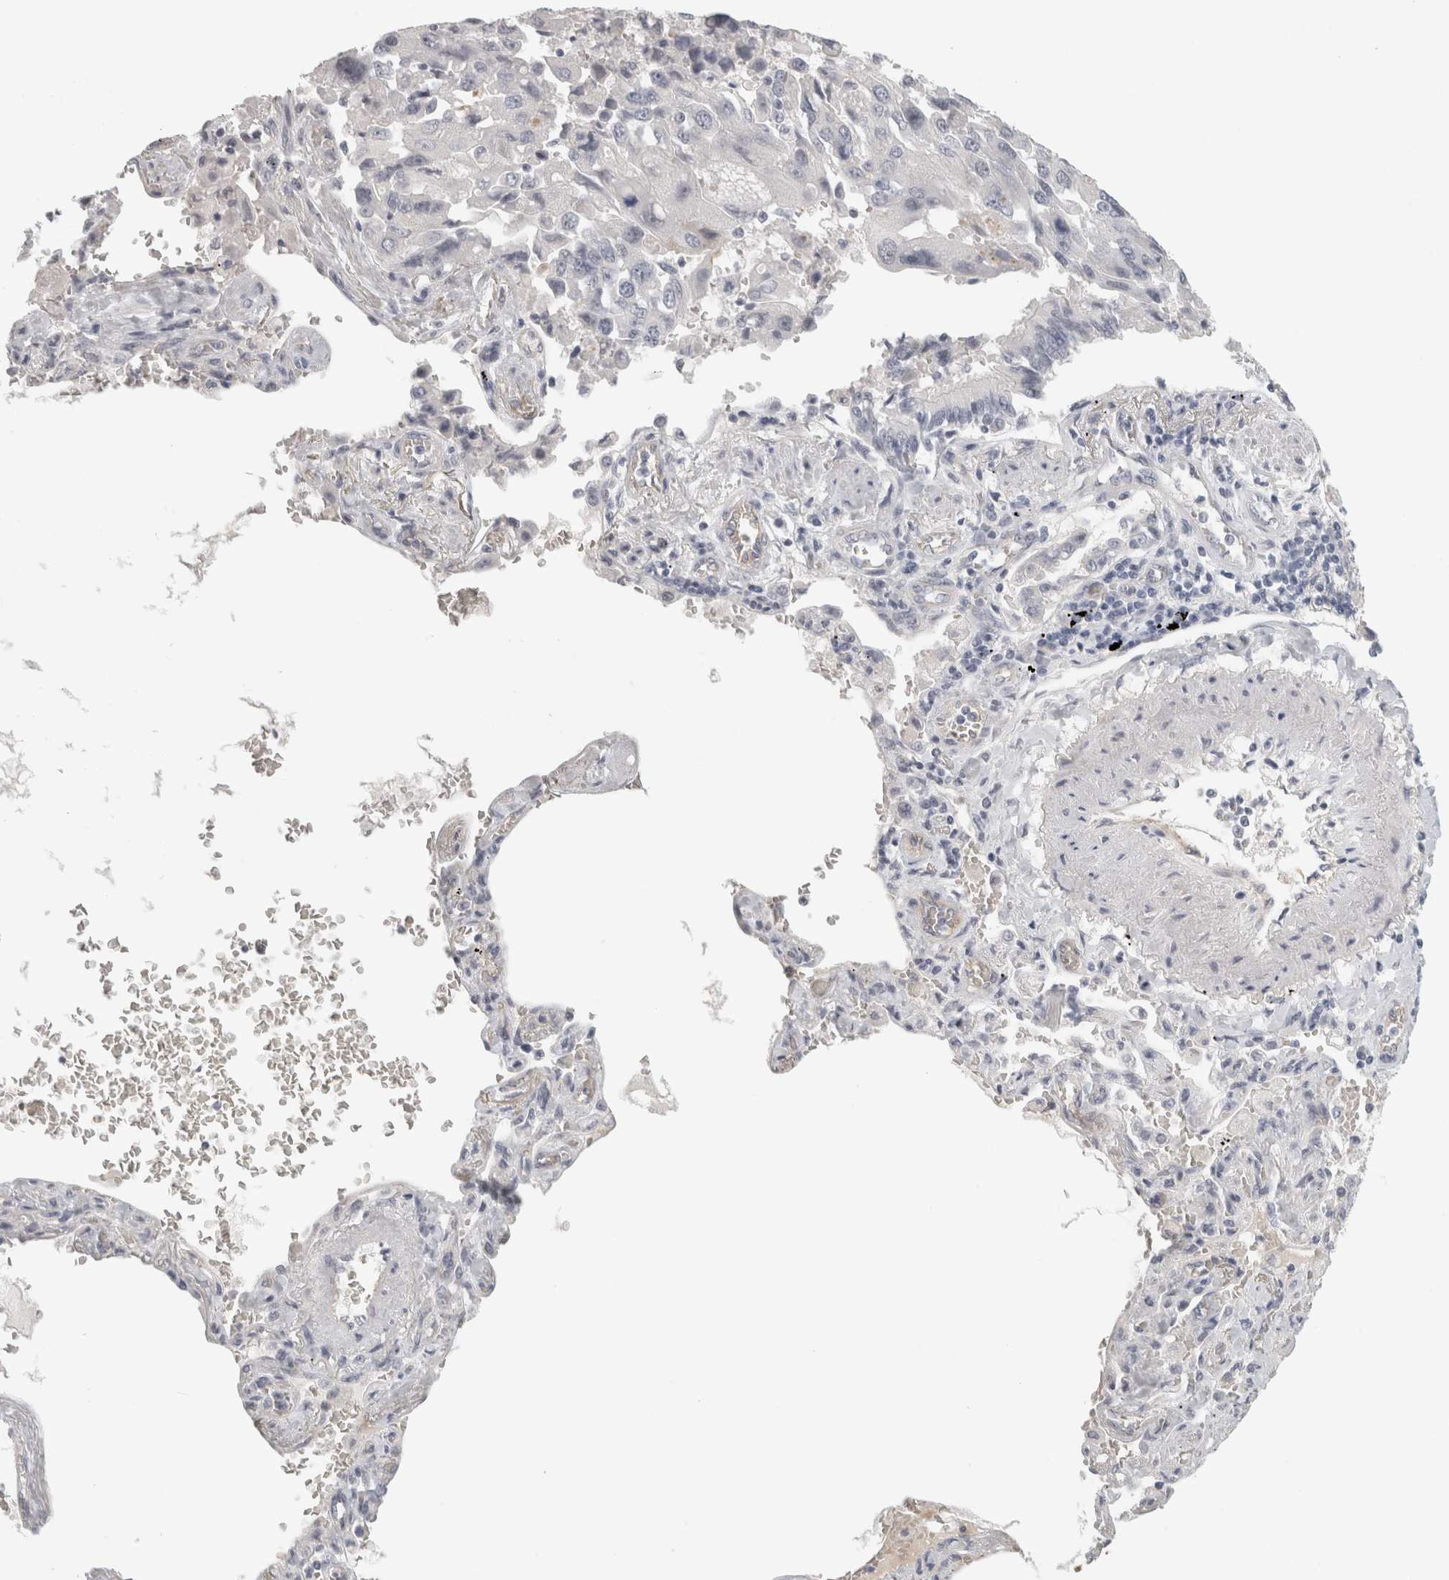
{"staining": {"intensity": "negative", "quantity": "none", "location": "none"}, "tissue": "lung cancer", "cell_type": "Tumor cells", "image_type": "cancer", "snomed": [{"axis": "morphology", "description": "Adenocarcinoma, NOS"}, {"axis": "topography", "description": "Lung"}], "caption": "Human lung adenocarcinoma stained for a protein using immunohistochemistry (IHC) displays no staining in tumor cells.", "gene": "FBLIM1", "patient": {"sex": "female", "age": 65}}